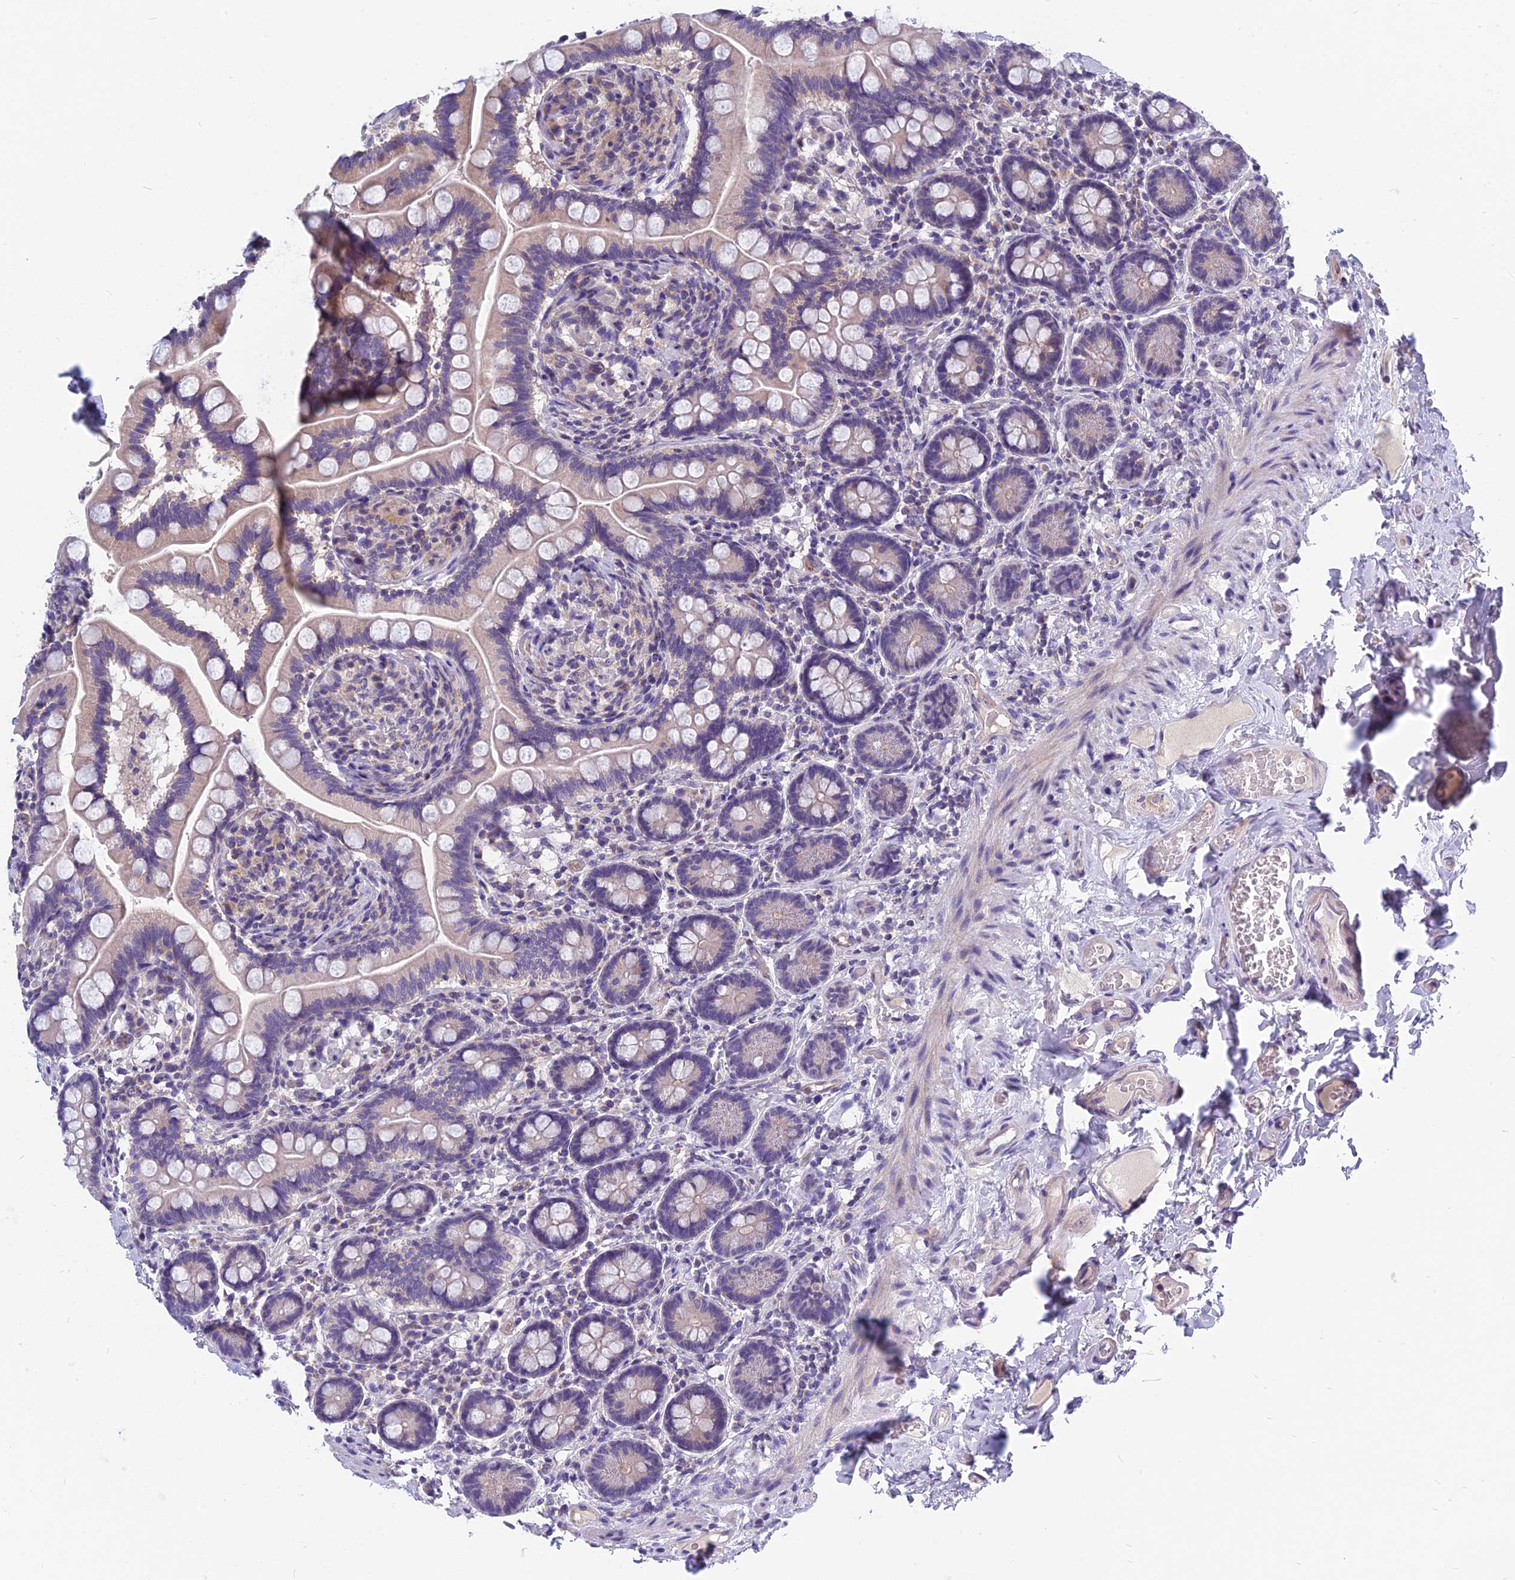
{"staining": {"intensity": "weak", "quantity": "<25%", "location": "cytoplasmic/membranous"}, "tissue": "small intestine", "cell_type": "Glandular cells", "image_type": "normal", "snomed": [{"axis": "morphology", "description": "Normal tissue, NOS"}, {"axis": "topography", "description": "Small intestine"}], "caption": "IHC image of unremarkable small intestine: human small intestine stained with DAB reveals no significant protein positivity in glandular cells. Nuclei are stained in blue.", "gene": "RBM41", "patient": {"sex": "female", "age": 64}}